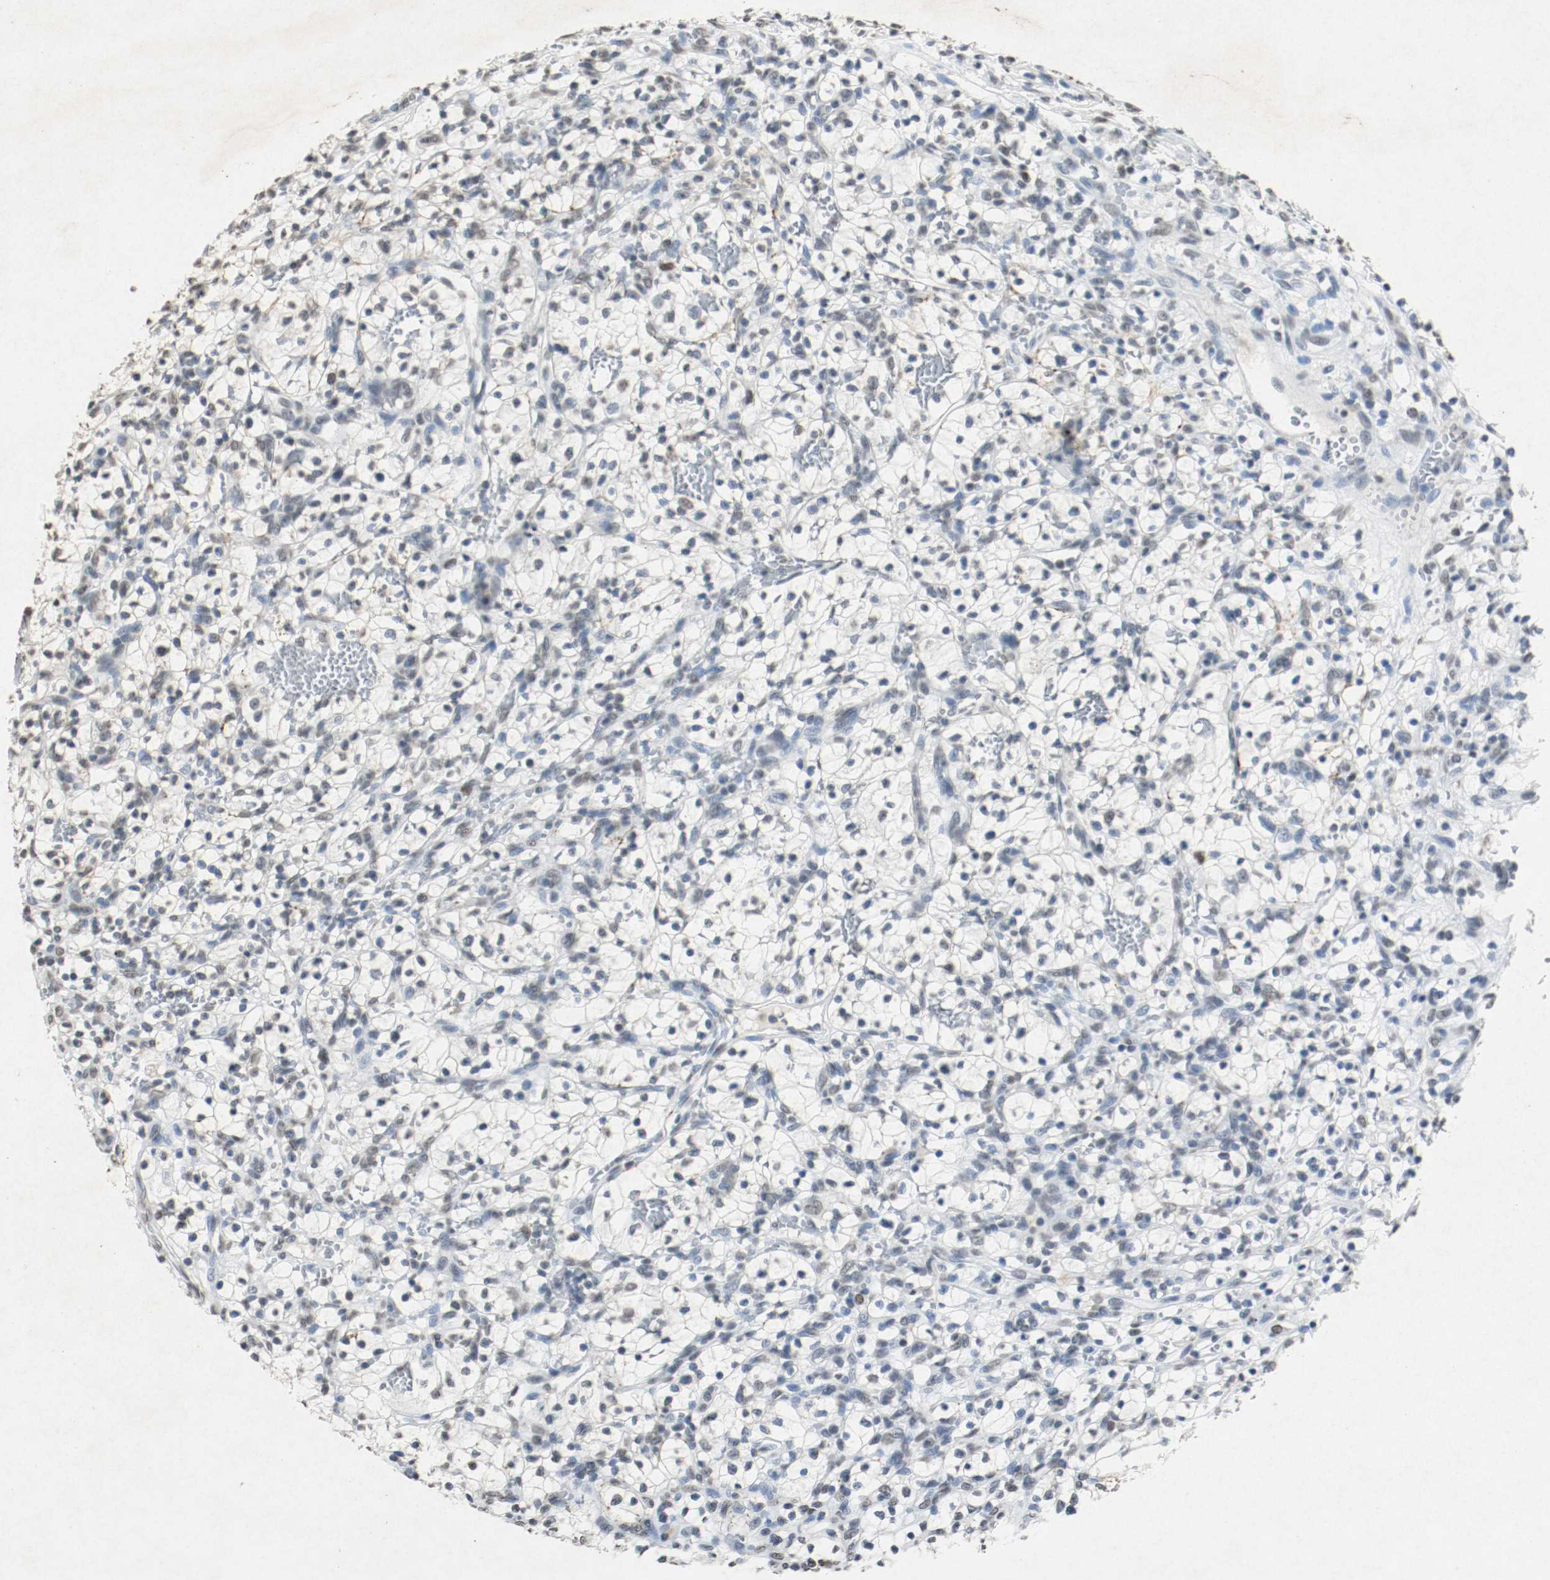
{"staining": {"intensity": "weak", "quantity": ">75%", "location": "nuclear"}, "tissue": "renal cancer", "cell_type": "Tumor cells", "image_type": "cancer", "snomed": [{"axis": "morphology", "description": "Adenocarcinoma, NOS"}, {"axis": "topography", "description": "Kidney"}], "caption": "Tumor cells exhibit low levels of weak nuclear staining in approximately >75% of cells in human renal adenocarcinoma.", "gene": "DNMT1", "patient": {"sex": "female", "age": 57}}